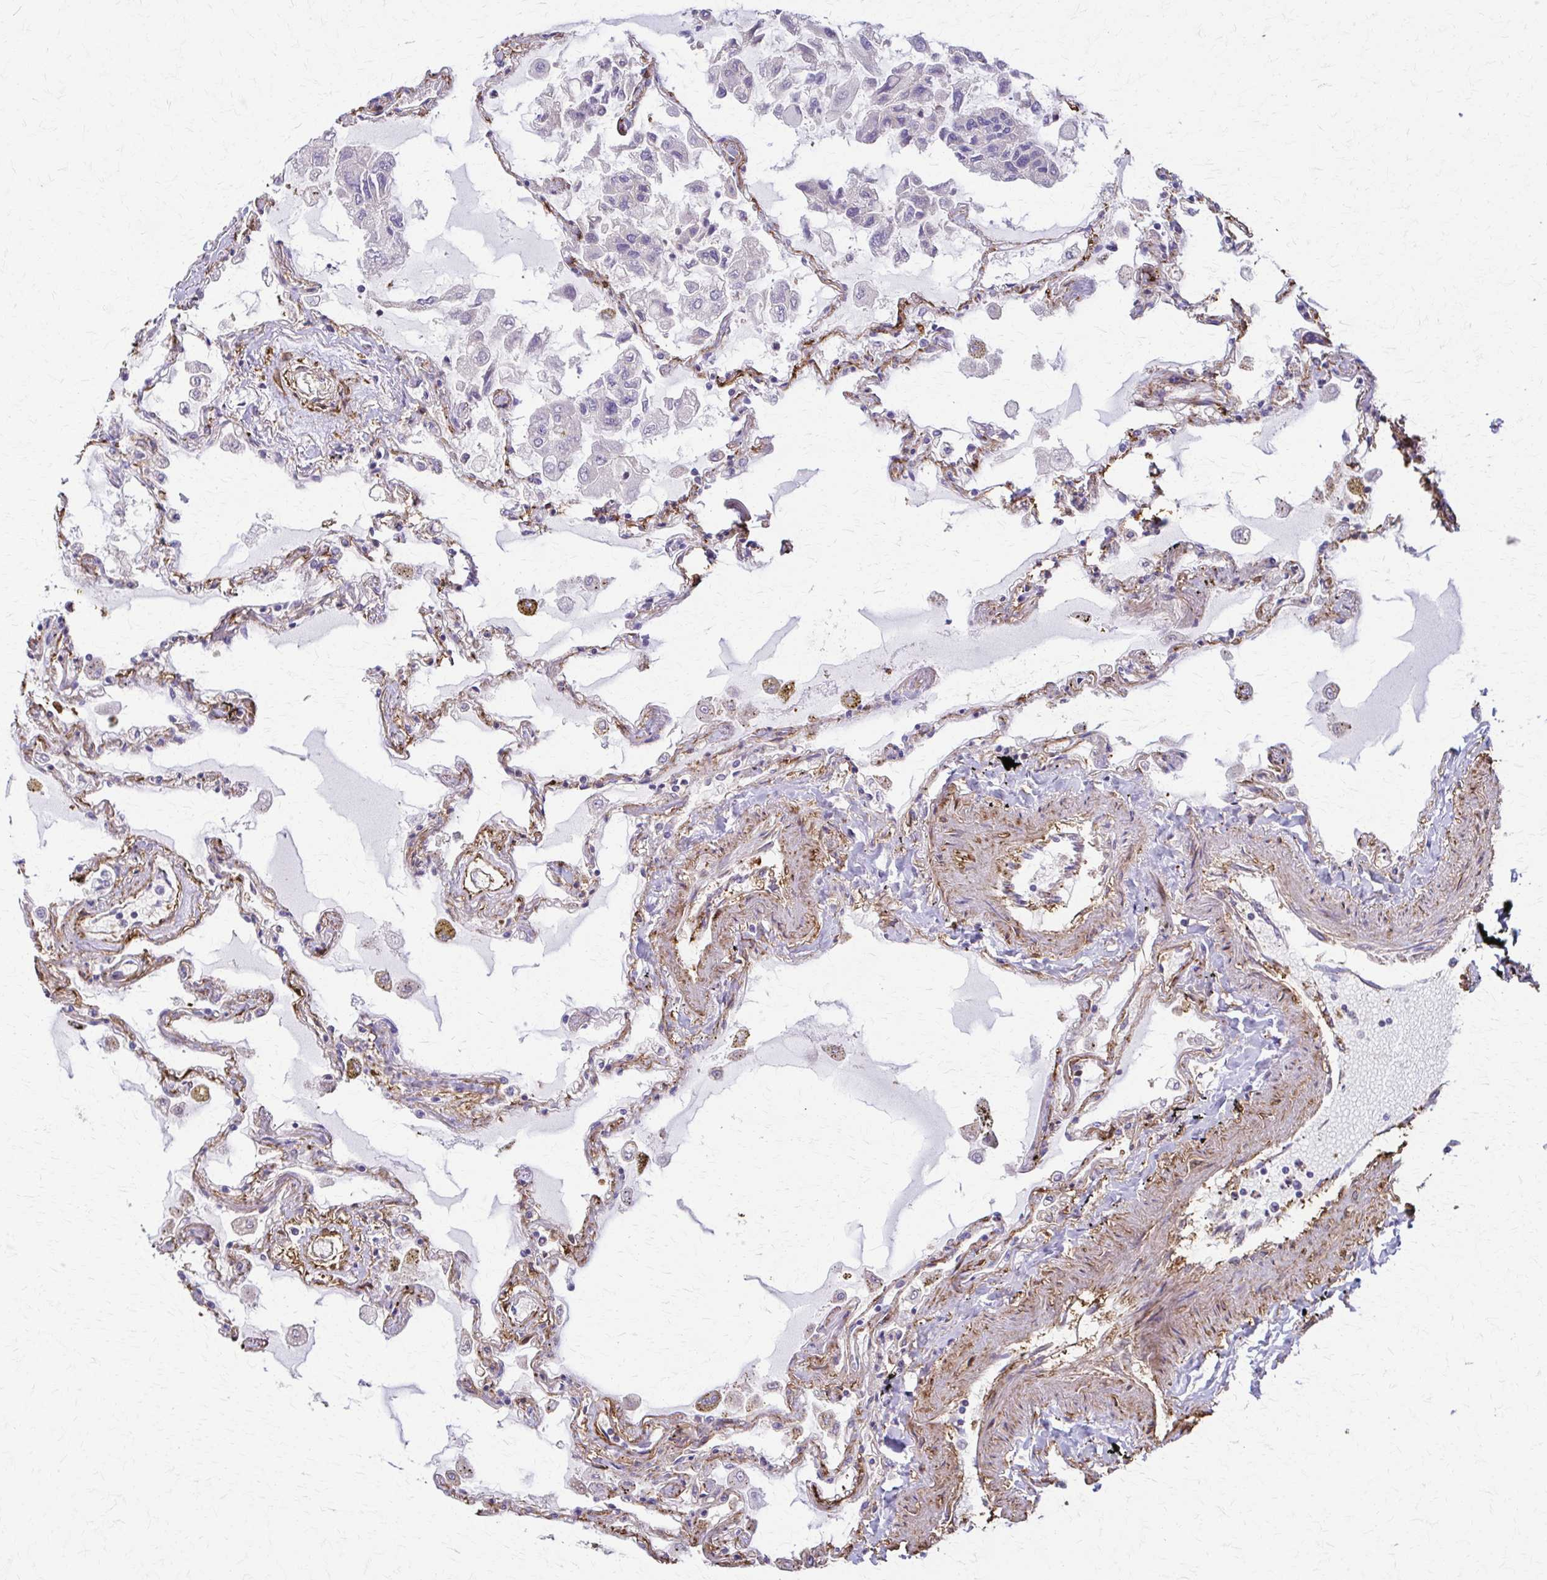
{"staining": {"intensity": "moderate", "quantity": "25%-75%", "location": "cytoplasmic/membranous"}, "tissue": "lung", "cell_type": "Alveolar cells", "image_type": "normal", "snomed": [{"axis": "morphology", "description": "Normal tissue, NOS"}, {"axis": "morphology", "description": "Adenocarcinoma, NOS"}, {"axis": "topography", "description": "Cartilage tissue"}, {"axis": "topography", "description": "Lung"}], "caption": "An IHC photomicrograph of benign tissue is shown. Protein staining in brown labels moderate cytoplasmic/membranous positivity in lung within alveolar cells. The protein is stained brown, and the nuclei are stained in blue (DAB (3,3'-diaminobenzidine) IHC with brightfield microscopy, high magnification).", "gene": "DSP", "patient": {"sex": "female", "age": 67}}